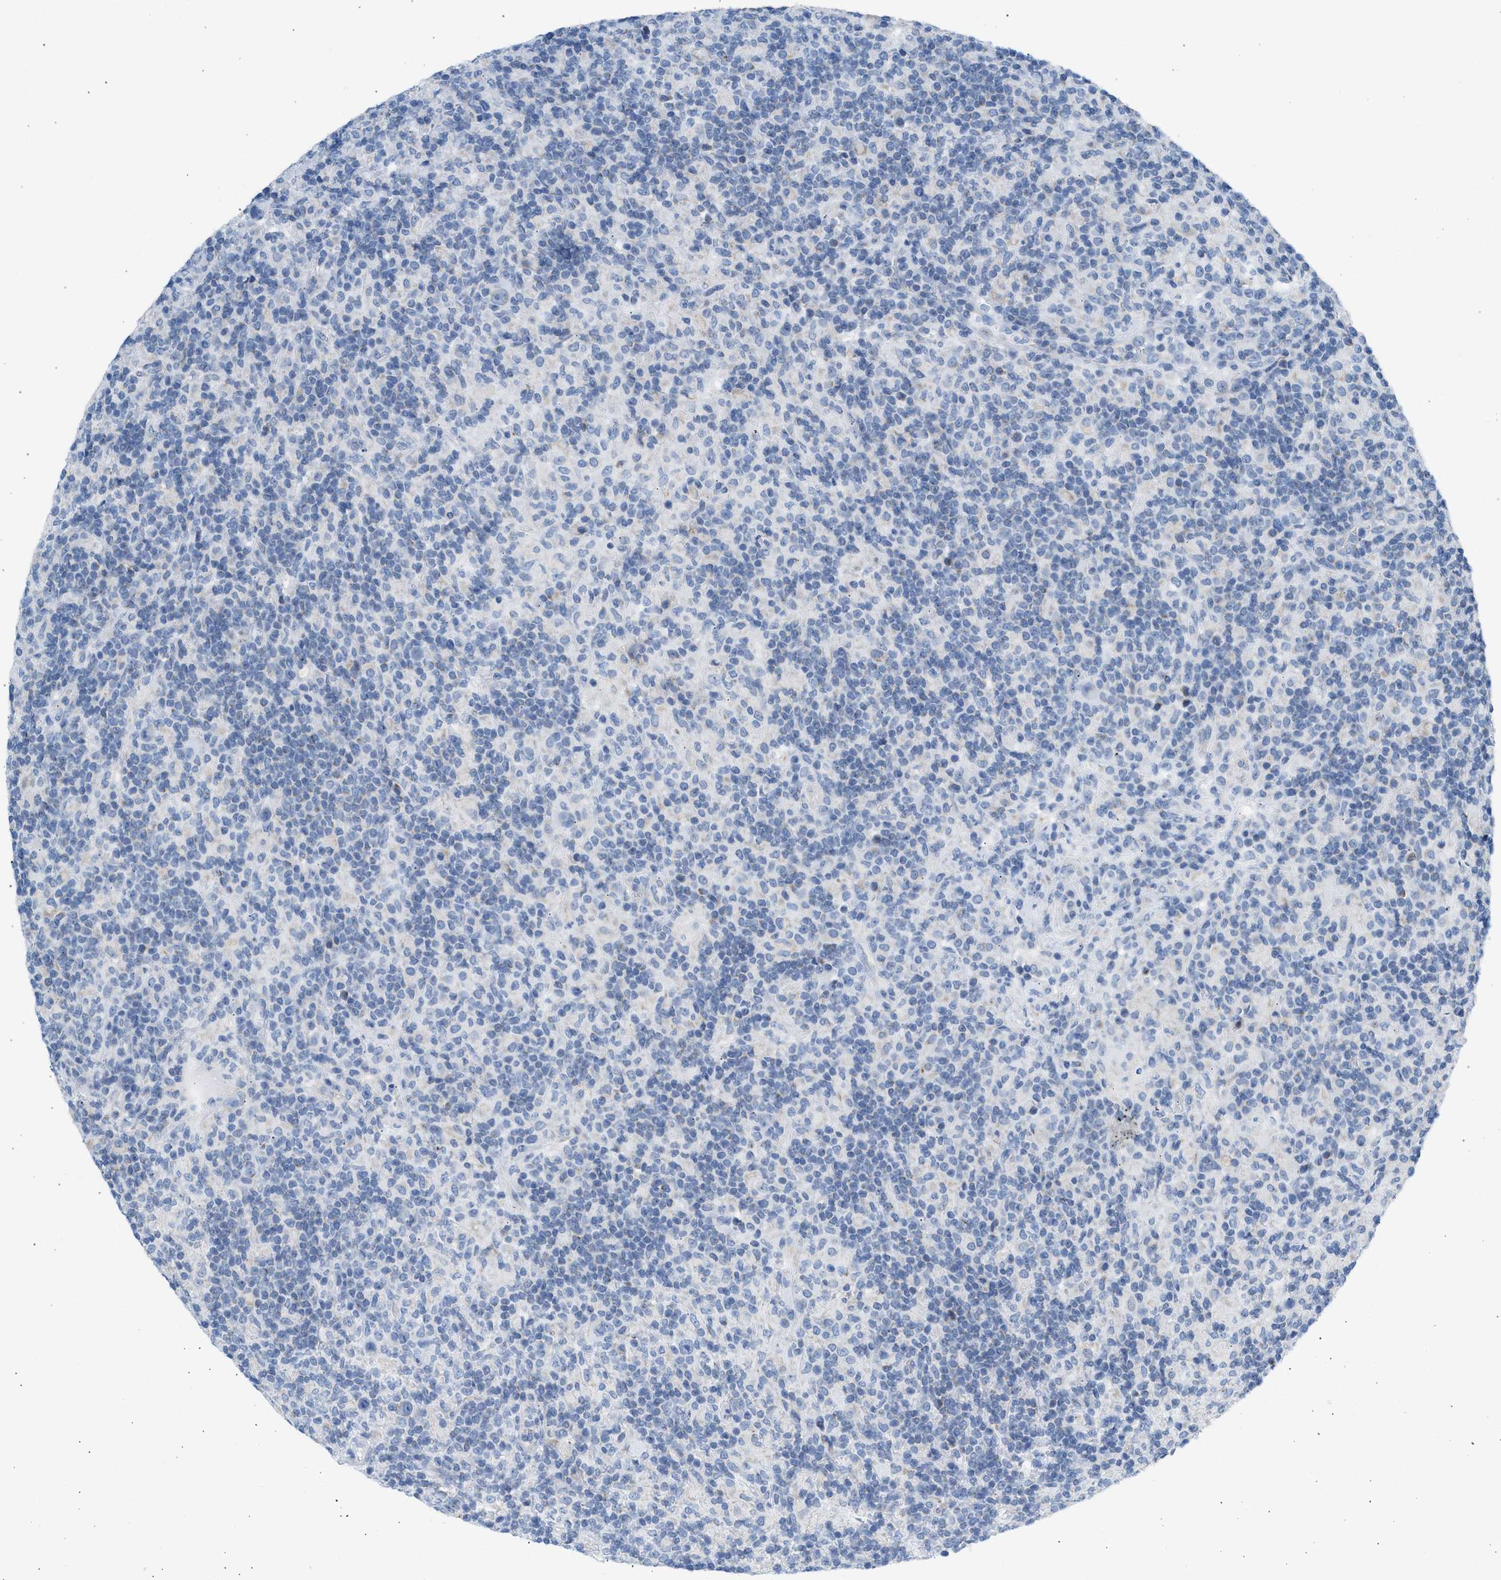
{"staining": {"intensity": "negative", "quantity": "none", "location": "none"}, "tissue": "lymphoma", "cell_type": "Tumor cells", "image_type": "cancer", "snomed": [{"axis": "morphology", "description": "Hodgkin's disease, NOS"}, {"axis": "topography", "description": "Lymph node"}], "caption": "Tumor cells are negative for protein expression in human lymphoma.", "gene": "NDUFS8", "patient": {"sex": "male", "age": 70}}